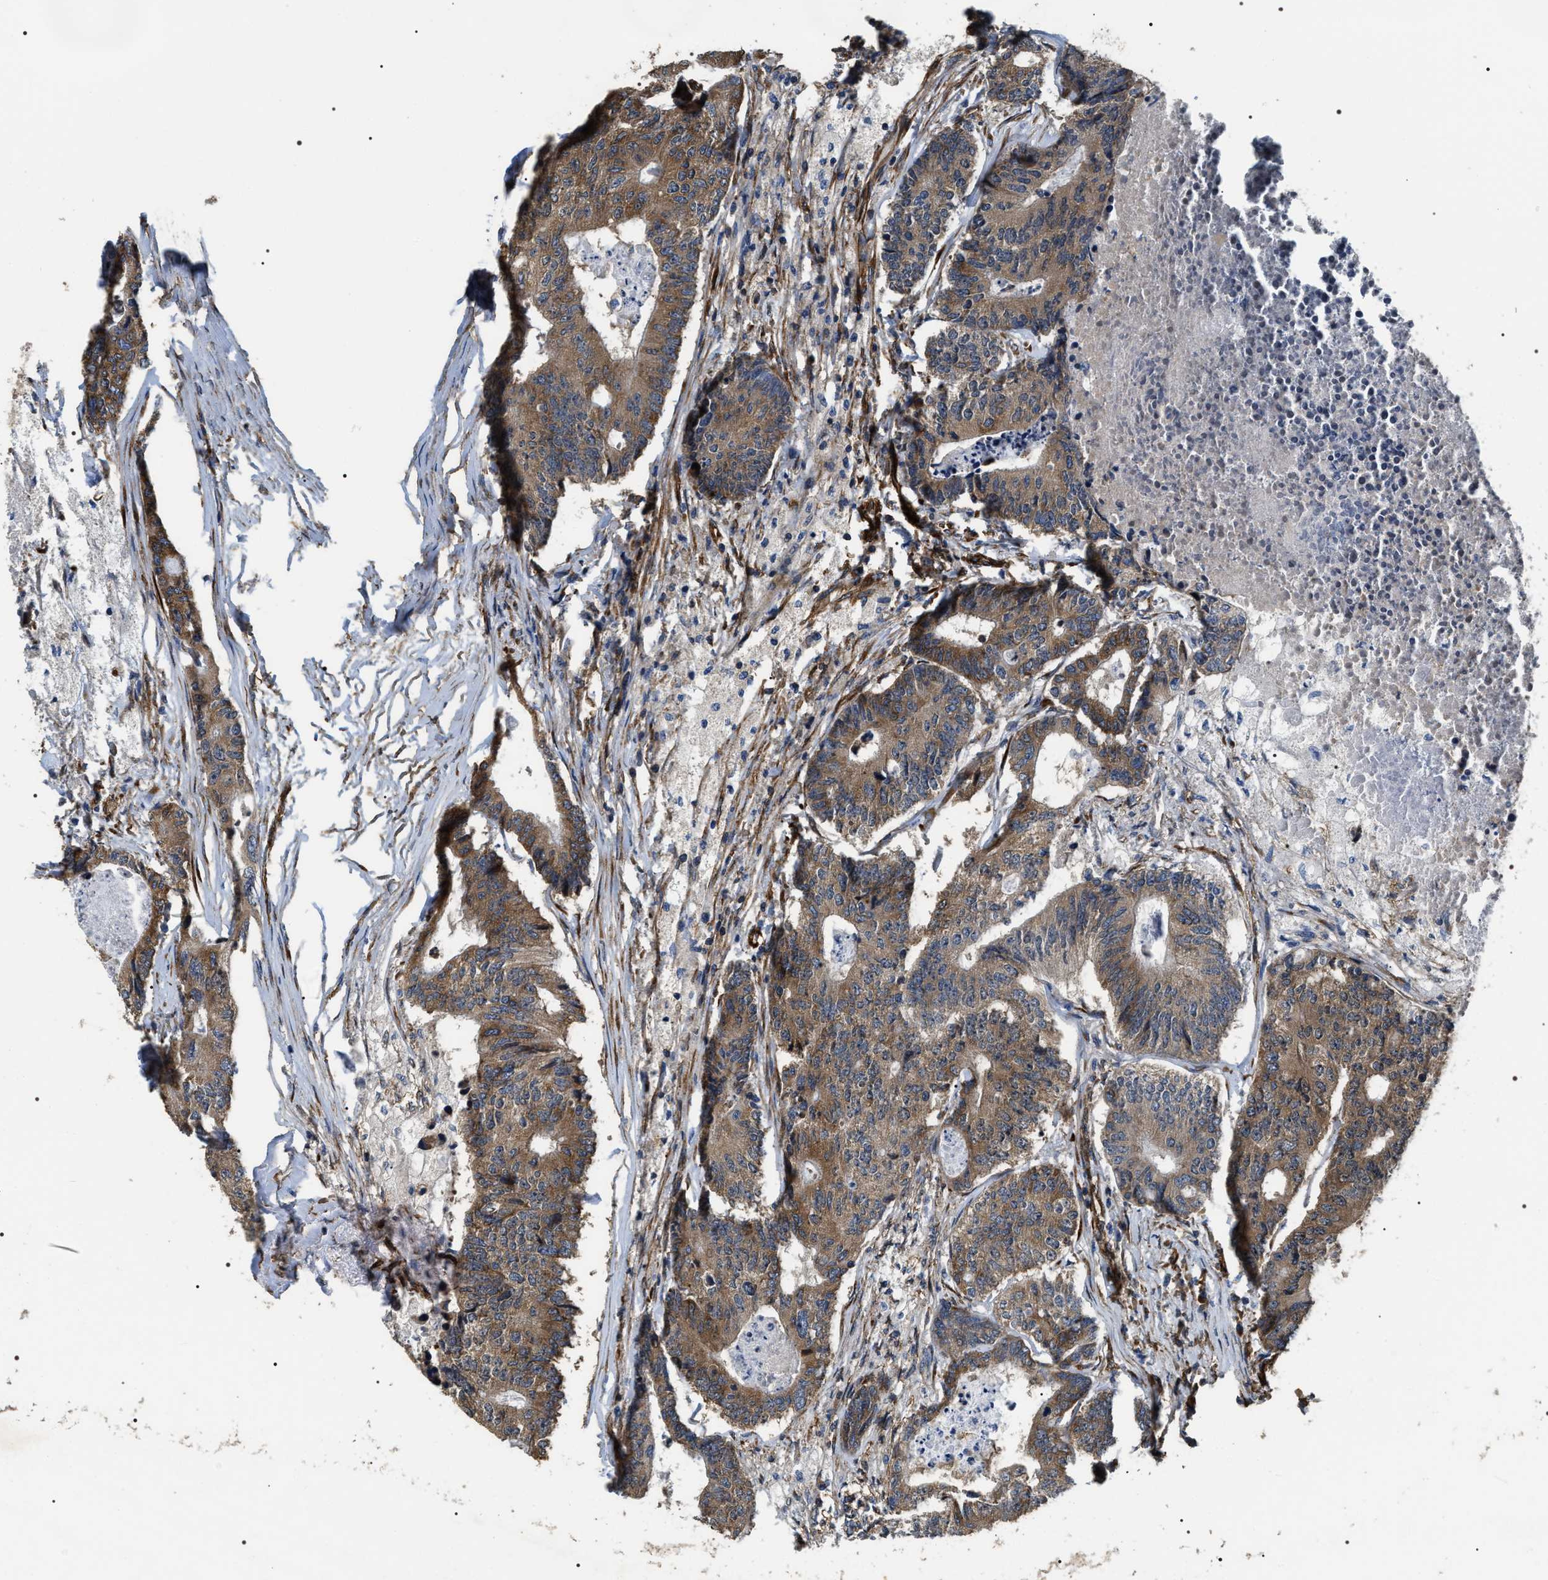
{"staining": {"intensity": "moderate", "quantity": ">75%", "location": "cytoplasmic/membranous"}, "tissue": "colorectal cancer", "cell_type": "Tumor cells", "image_type": "cancer", "snomed": [{"axis": "morphology", "description": "Adenocarcinoma, NOS"}, {"axis": "topography", "description": "Colon"}], "caption": "Immunohistochemistry histopathology image of colorectal adenocarcinoma stained for a protein (brown), which displays medium levels of moderate cytoplasmic/membranous positivity in approximately >75% of tumor cells.", "gene": "ZC3HAV1L", "patient": {"sex": "female", "age": 67}}